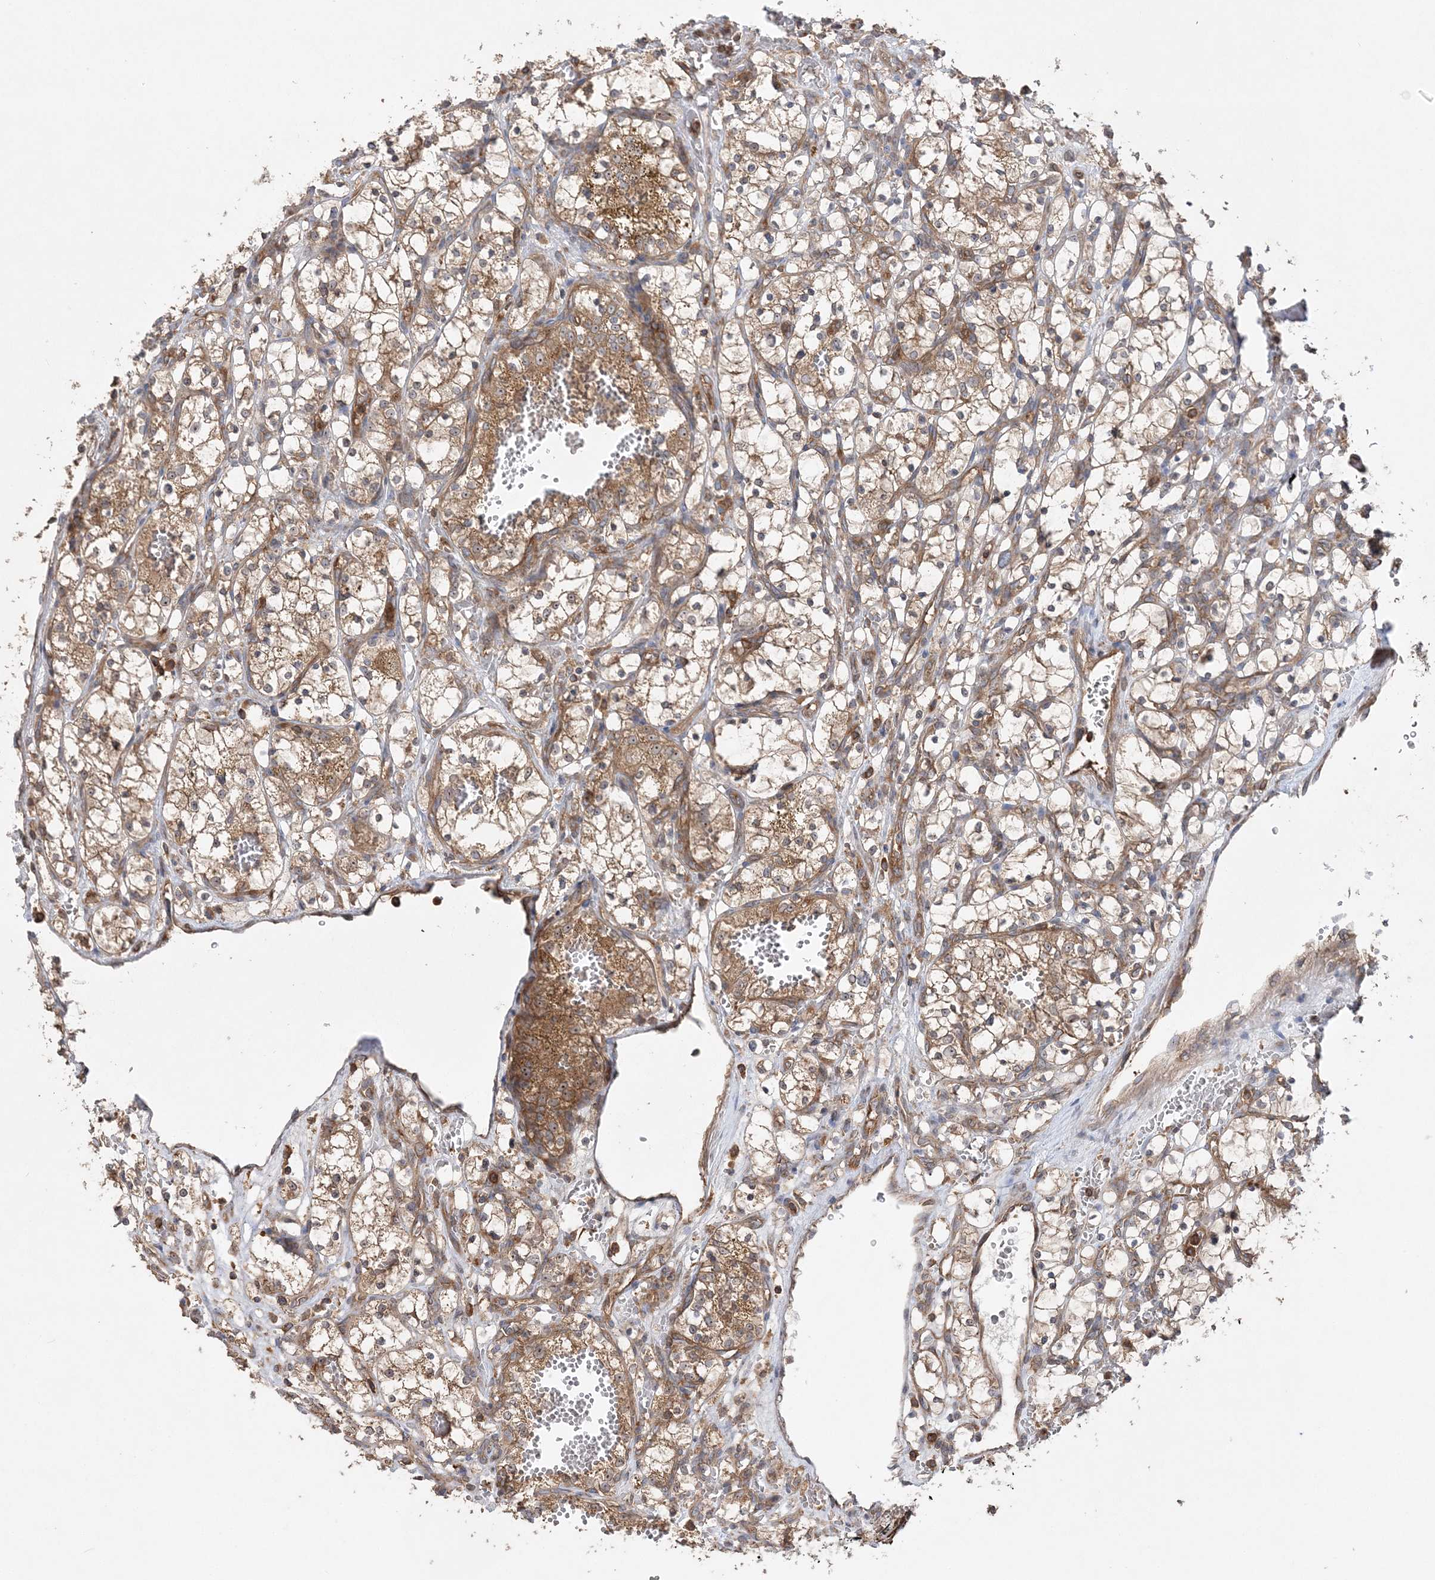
{"staining": {"intensity": "moderate", "quantity": "25%-75%", "location": "cytoplasmic/membranous"}, "tissue": "renal cancer", "cell_type": "Tumor cells", "image_type": "cancer", "snomed": [{"axis": "morphology", "description": "Adenocarcinoma, NOS"}, {"axis": "topography", "description": "Kidney"}], "caption": "IHC staining of renal cancer (adenocarcinoma), which displays medium levels of moderate cytoplasmic/membranous positivity in approximately 25%-75% of tumor cells indicating moderate cytoplasmic/membranous protein staining. The staining was performed using DAB (brown) for protein detection and nuclei were counterstained in hematoxylin (blue).", "gene": "ACAP2", "patient": {"sex": "female", "age": 69}}